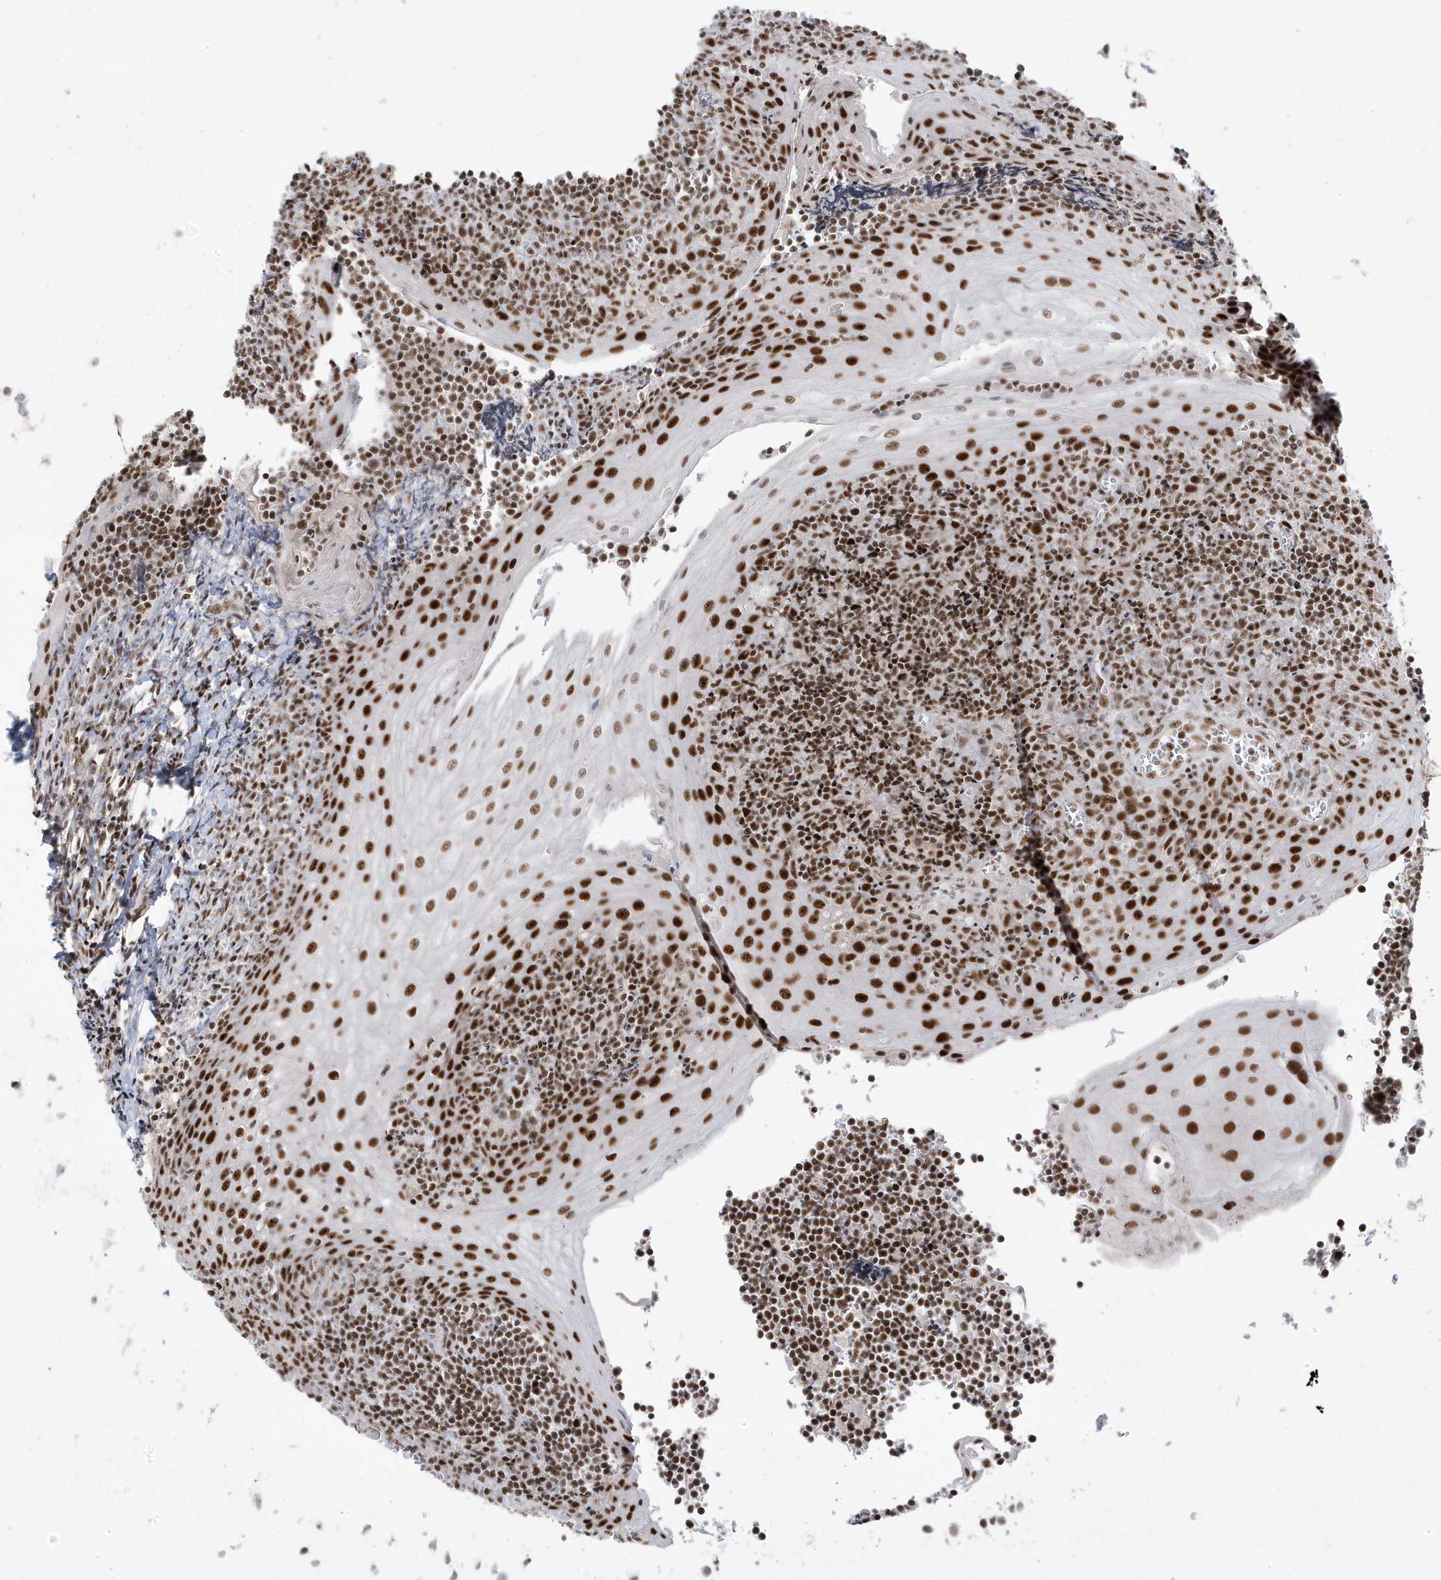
{"staining": {"intensity": "strong", "quantity": ">75%", "location": "nuclear"}, "tissue": "tonsil", "cell_type": "Non-germinal center cells", "image_type": "normal", "snomed": [{"axis": "morphology", "description": "Normal tissue, NOS"}, {"axis": "topography", "description": "Tonsil"}], "caption": "This histopathology image displays immunohistochemistry staining of benign human tonsil, with high strong nuclear positivity in about >75% of non-germinal center cells.", "gene": "MTREX", "patient": {"sex": "male", "age": 27}}